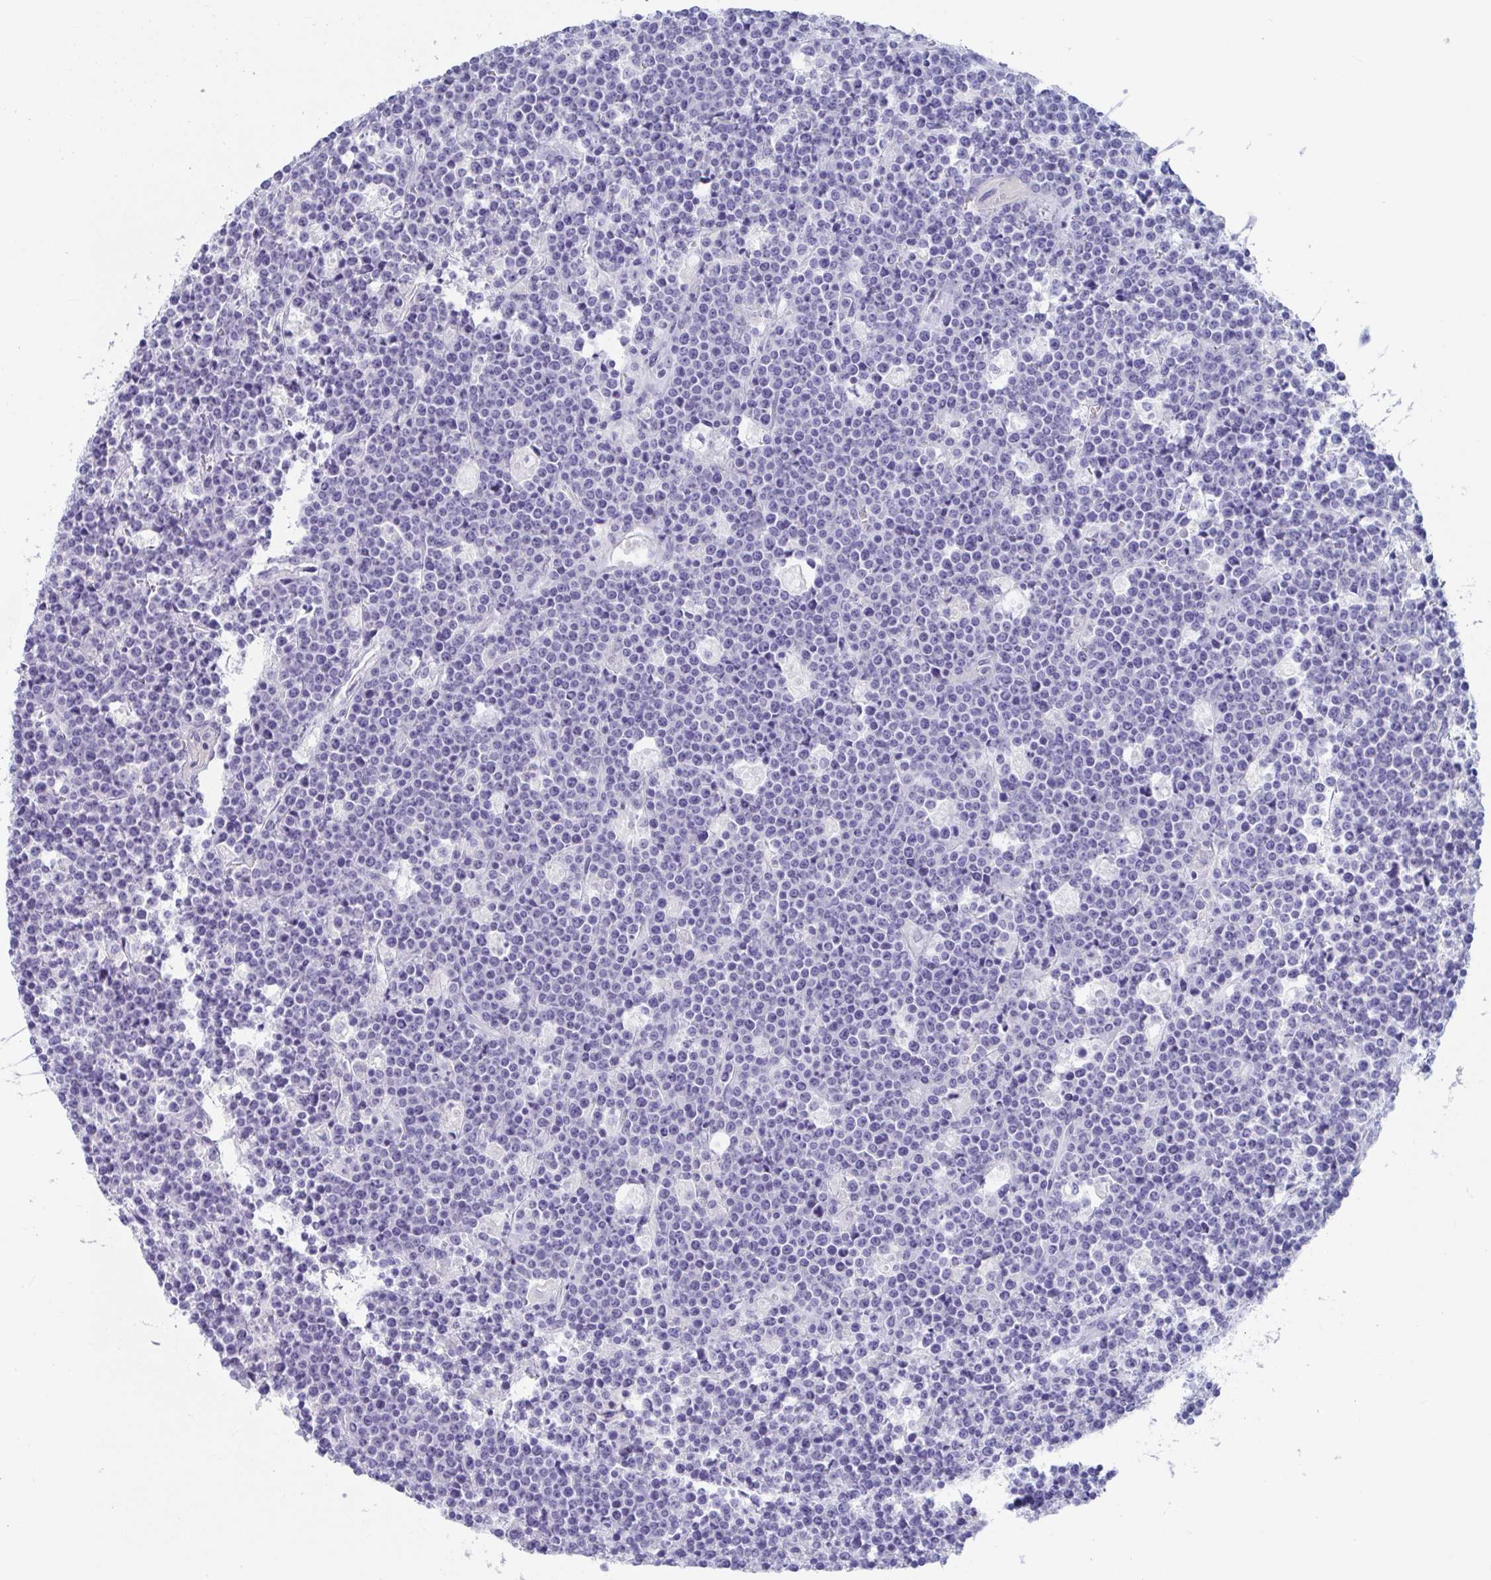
{"staining": {"intensity": "negative", "quantity": "none", "location": "none"}, "tissue": "lymphoma", "cell_type": "Tumor cells", "image_type": "cancer", "snomed": [{"axis": "morphology", "description": "Malignant lymphoma, non-Hodgkin's type, High grade"}, {"axis": "topography", "description": "Ovary"}], "caption": "Immunohistochemistry of human lymphoma displays no positivity in tumor cells. (DAB (3,3'-diaminobenzidine) IHC, high magnification).", "gene": "PLA2G1B", "patient": {"sex": "female", "age": 56}}